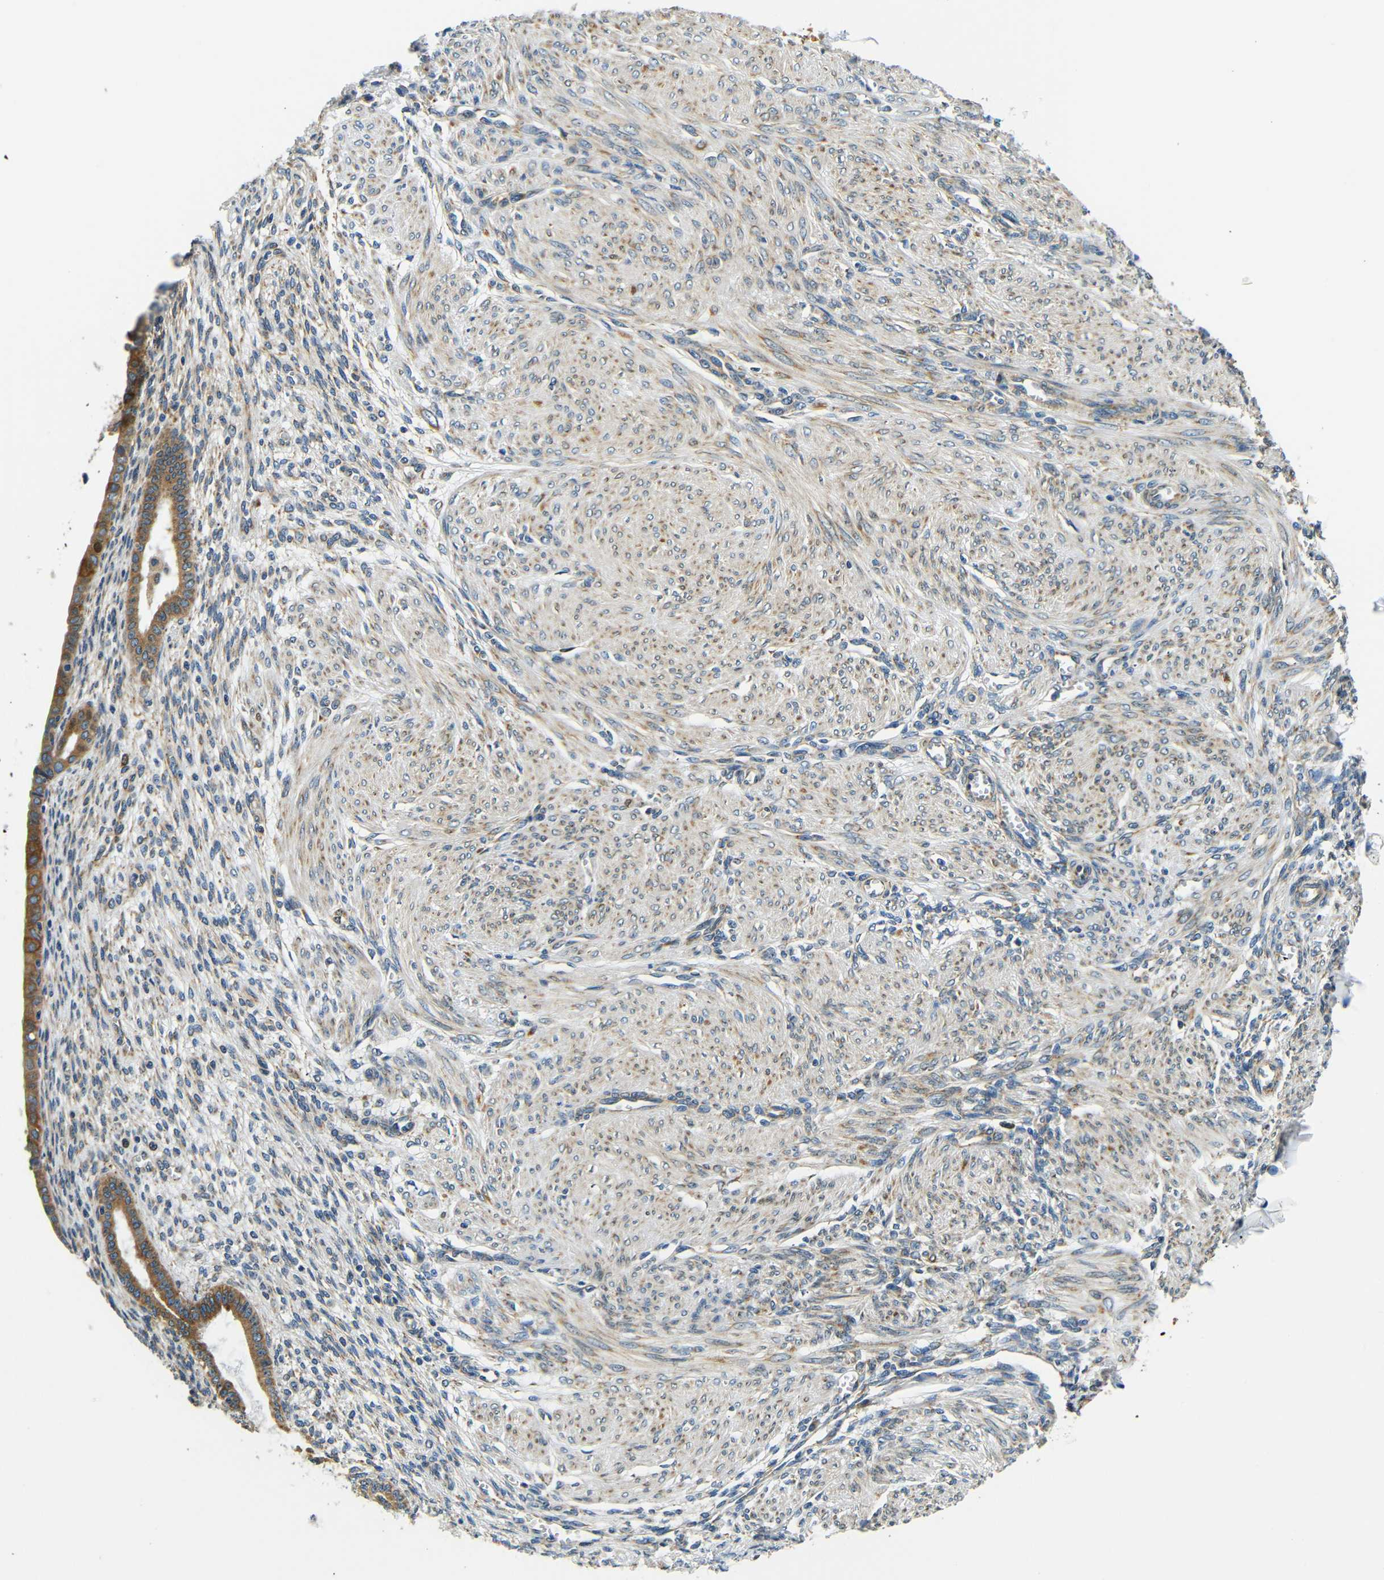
{"staining": {"intensity": "moderate", "quantity": "<25%", "location": "cytoplasmic/membranous"}, "tissue": "endometrium", "cell_type": "Cells in endometrial stroma", "image_type": "normal", "snomed": [{"axis": "morphology", "description": "Normal tissue, NOS"}, {"axis": "topography", "description": "Endometrium"}], "caption": "The histopathology image exhibits immunohistochemical staining of unremarkable endometrium. There is moderate cytoplasmic/membranous staining is present in approximately <25% of cells in endometrial stroma. (DAB IHC, brown staining for protein, blue staining for nuclei).", "gene": "VAPB", "patient": {"sex": "female", "age": 72}}